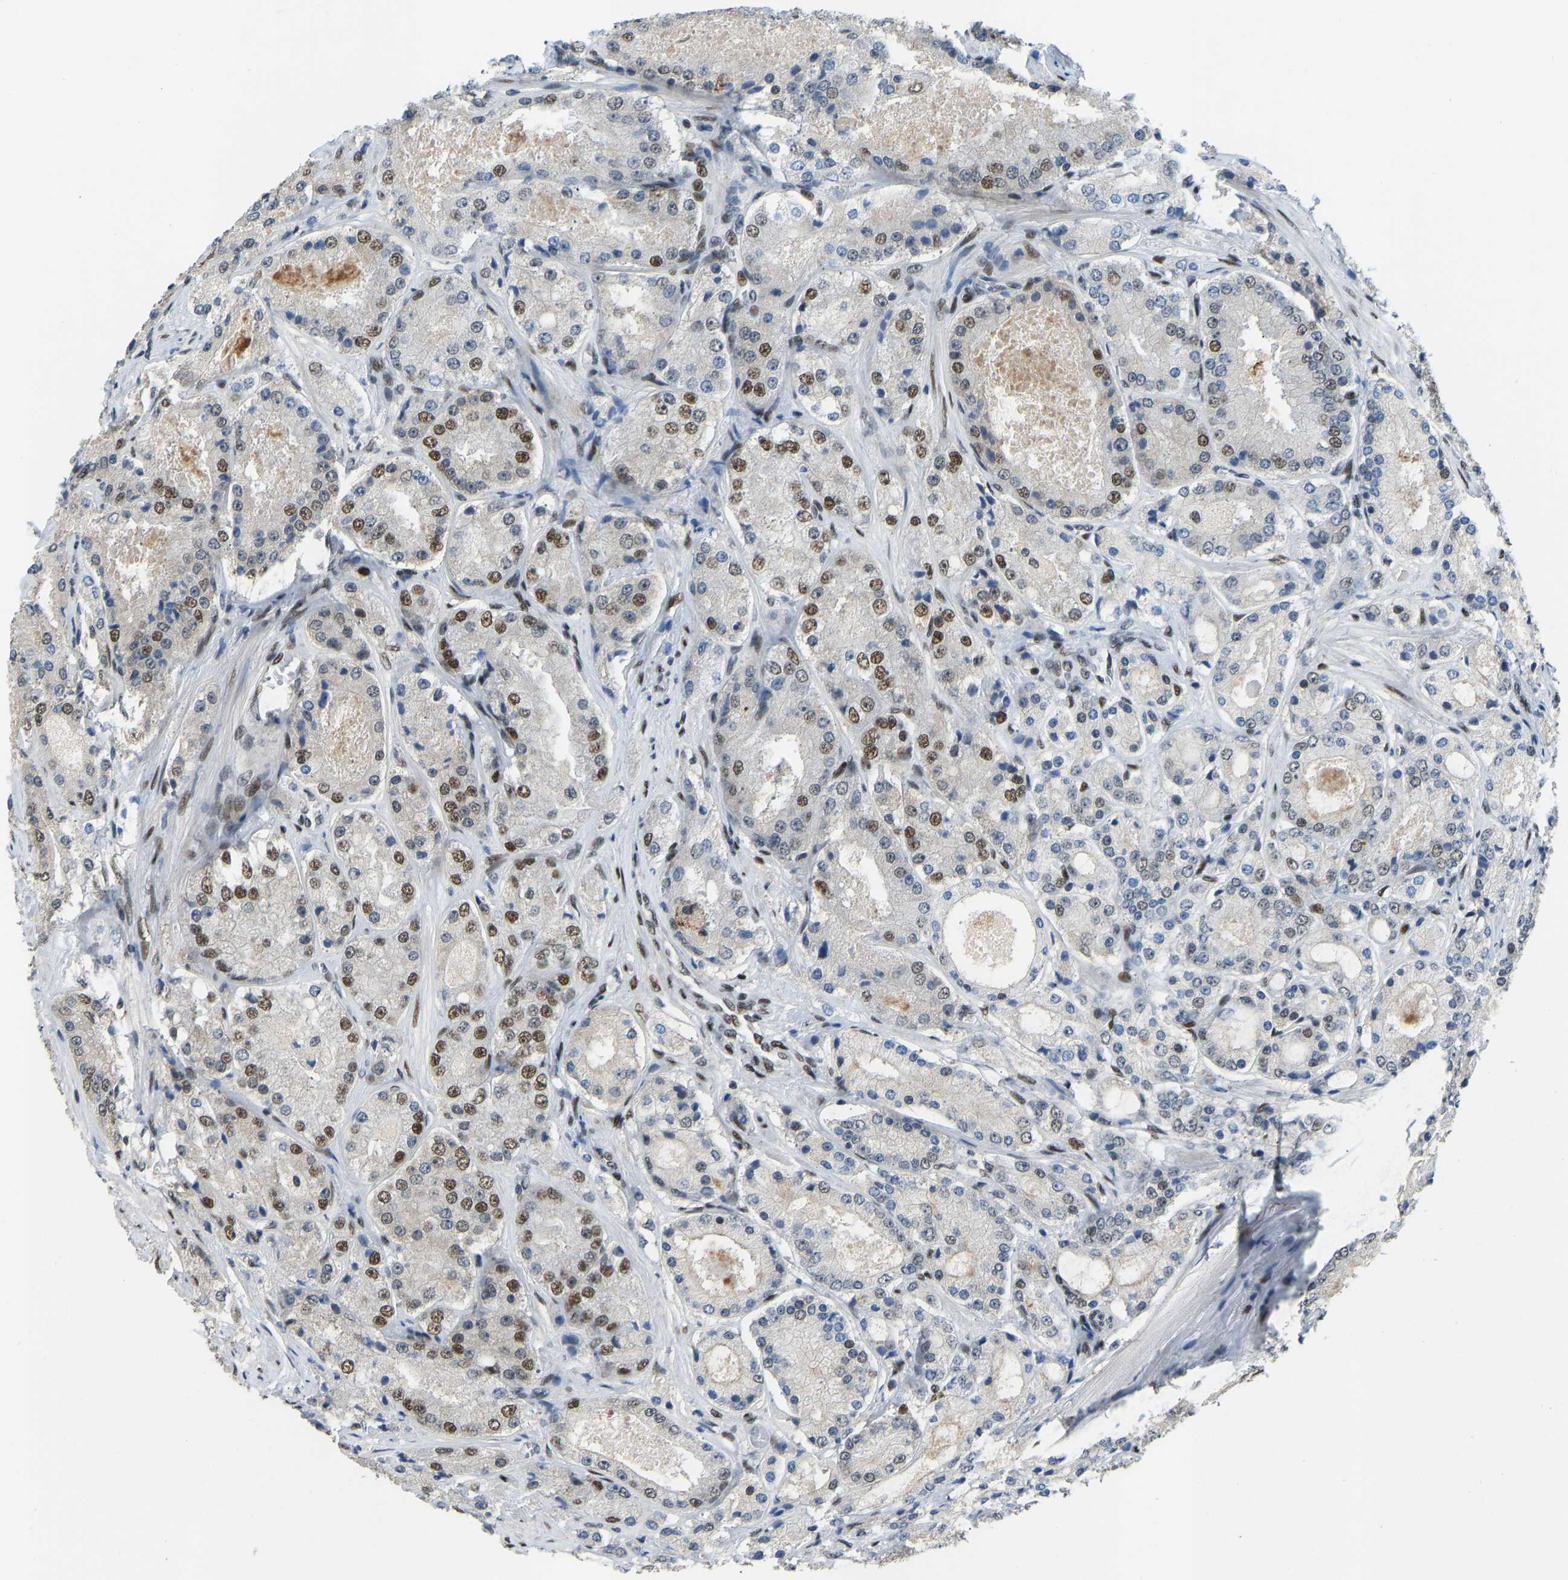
{"staining": {"intensity": "moderate", "quantity": "25%-75%", "location": "nuclear"}, "tissue": "prostate cancer", "cell_type": "Tumor cells", "image_type": "cancer", "snomed": [{"axis": "morphology", "description": "Adenocarcinoma, High grade"}, {"axis": "topography", "description": "Prostate"}], "caption": "The micrograph displays a brown stain indicating the presence of a protein in the nuclear of tumor cells in adenocarcinoma (high-grade) (prostate). (brown staining indicates protein expression, while blue staining denotes nuclei).", "gene": "FOXK1", "patient": {"sex": "male", "age": 65}}